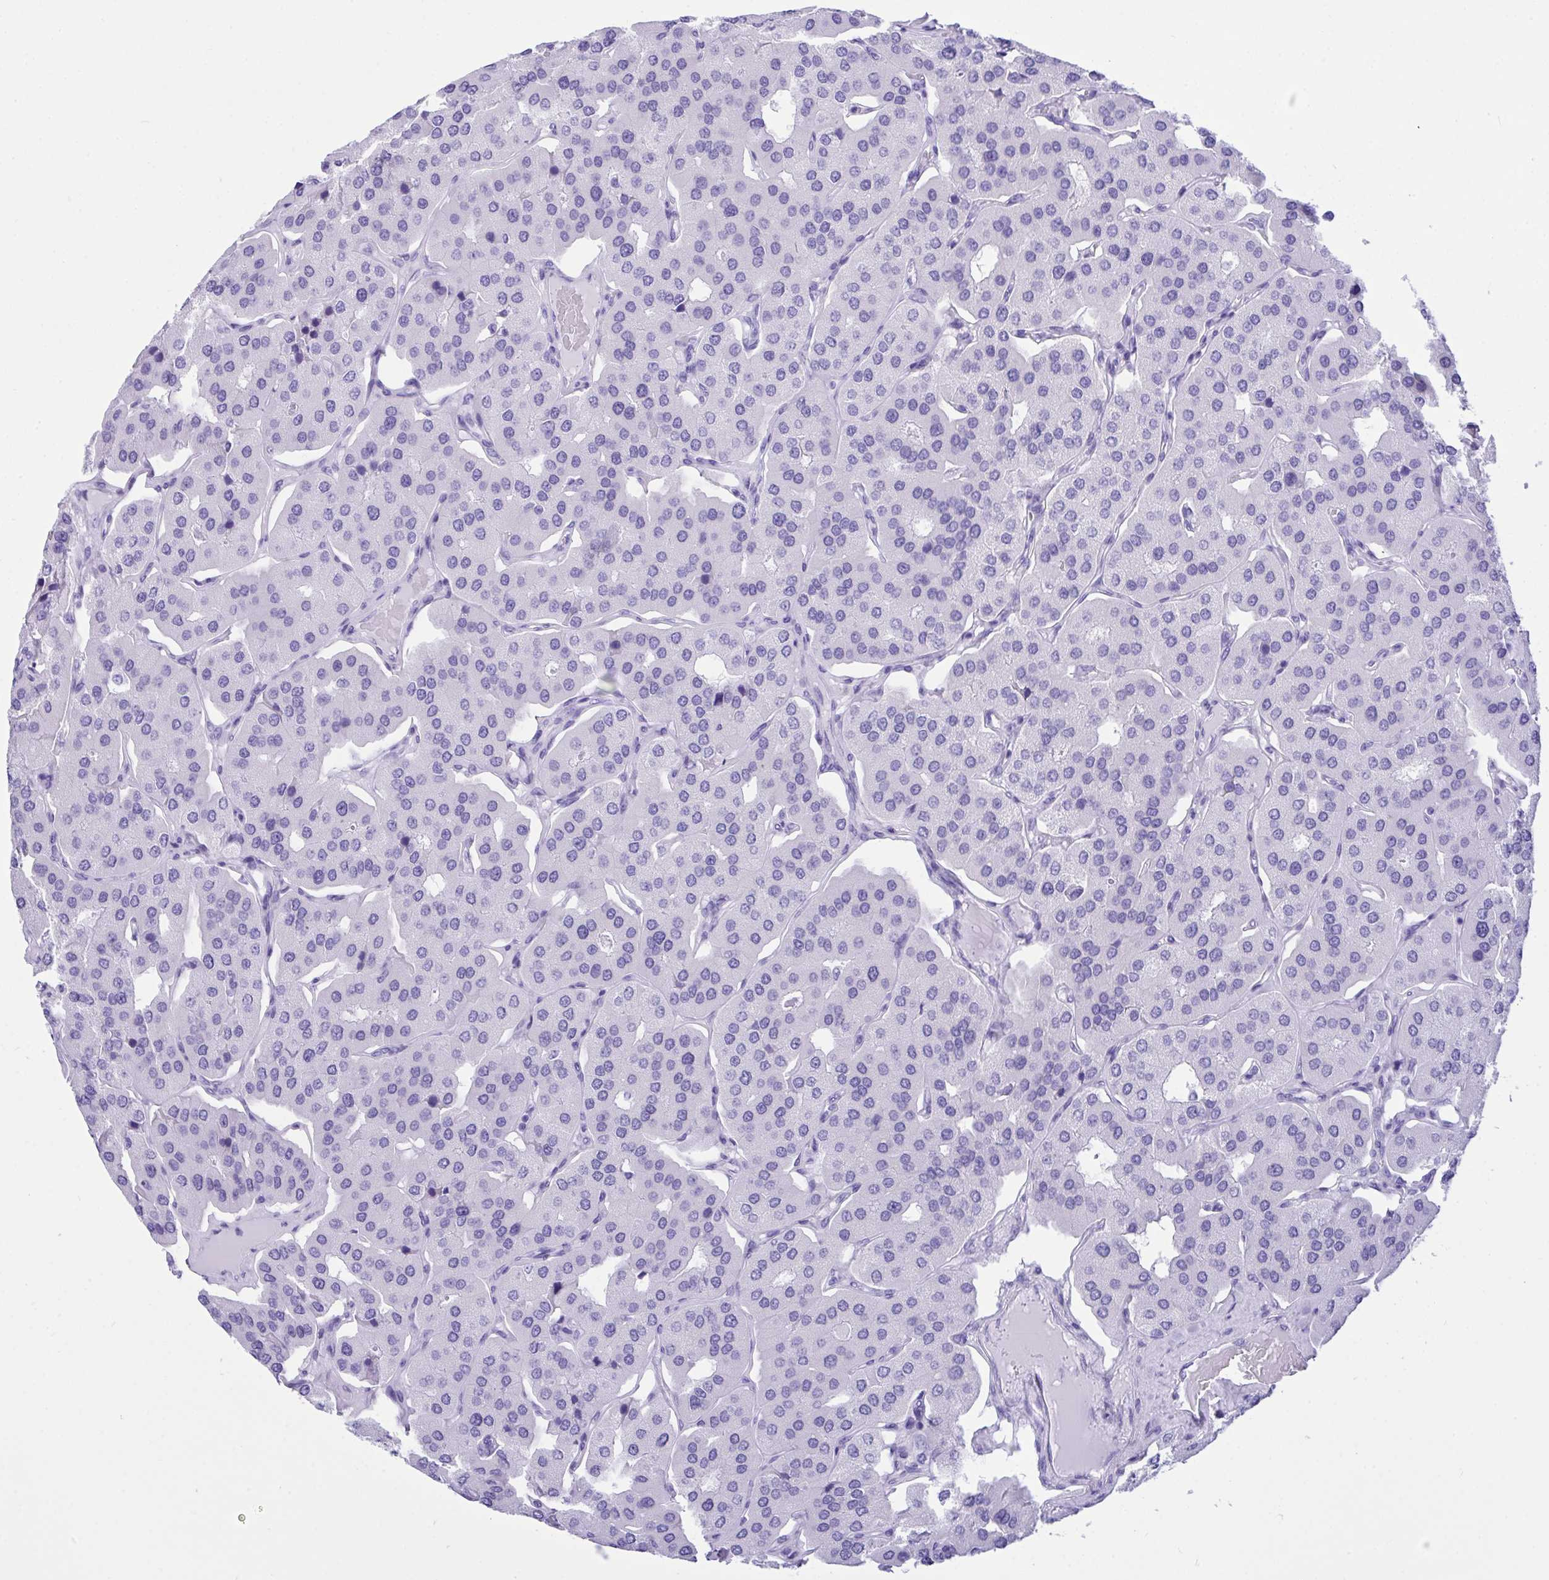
{"staining": {"intensity": "negative", "quantity": "none", "location": "none"}, "tissue": "parathyroid gland", "cell_type": "Glandular cells", "image_type": "normal", "snomed": [{"axis": "morphology", "description": "Normal tissue, NOS"}, {"axis": "morphology", "description": "Adenoma, NOS"}, {"axis": "topography", "description": "Parathyroid gland"}], "caption": "DAB (3,3'-diaminobenzidine) immunohistochemical staining of benign human parathyroid gland exhibits no significant positivity in glandular cells.", "gene": "BEST4", "patient": {"sex": "female", "age": 86}}